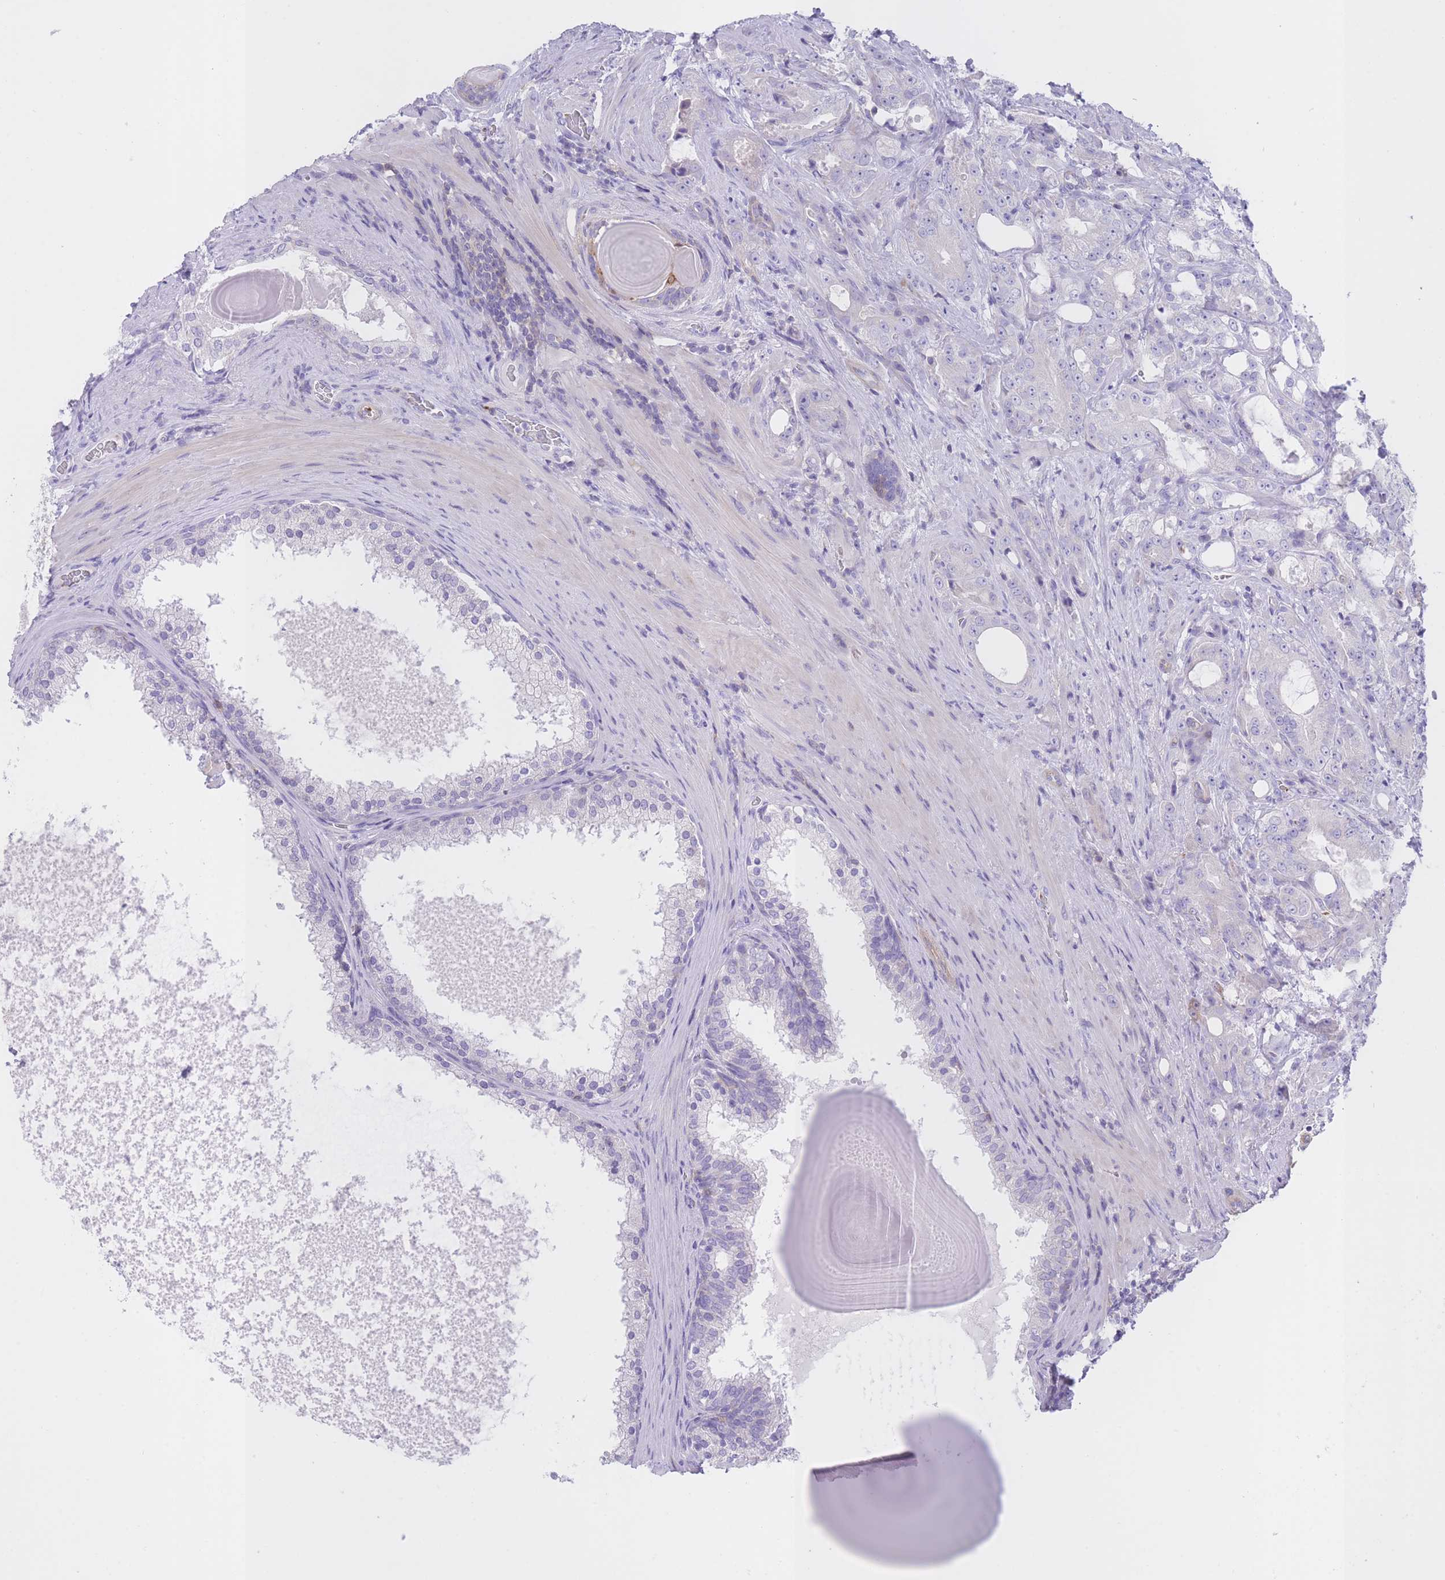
{"staining": {"intensity": "negative", "quantity": "none", "location": "none"}, "tissue": "prostate cancer", "cell_type": "Tumor cells", "image_type": "cancer", "snomed": [{"axis": "morphology", "description": "Adenocarcinoma, High grade"}, {"axis": "topography", "description": "Prostate"}], "caption": "An IHC photomicrograph of prostate high-grade adenocarcinoma is shown. There is no staining in tumor cells of prostate high-grade adenocarcinoma.", "gene": "LDB3", "patient": {"sex": "male", "age": 69}}